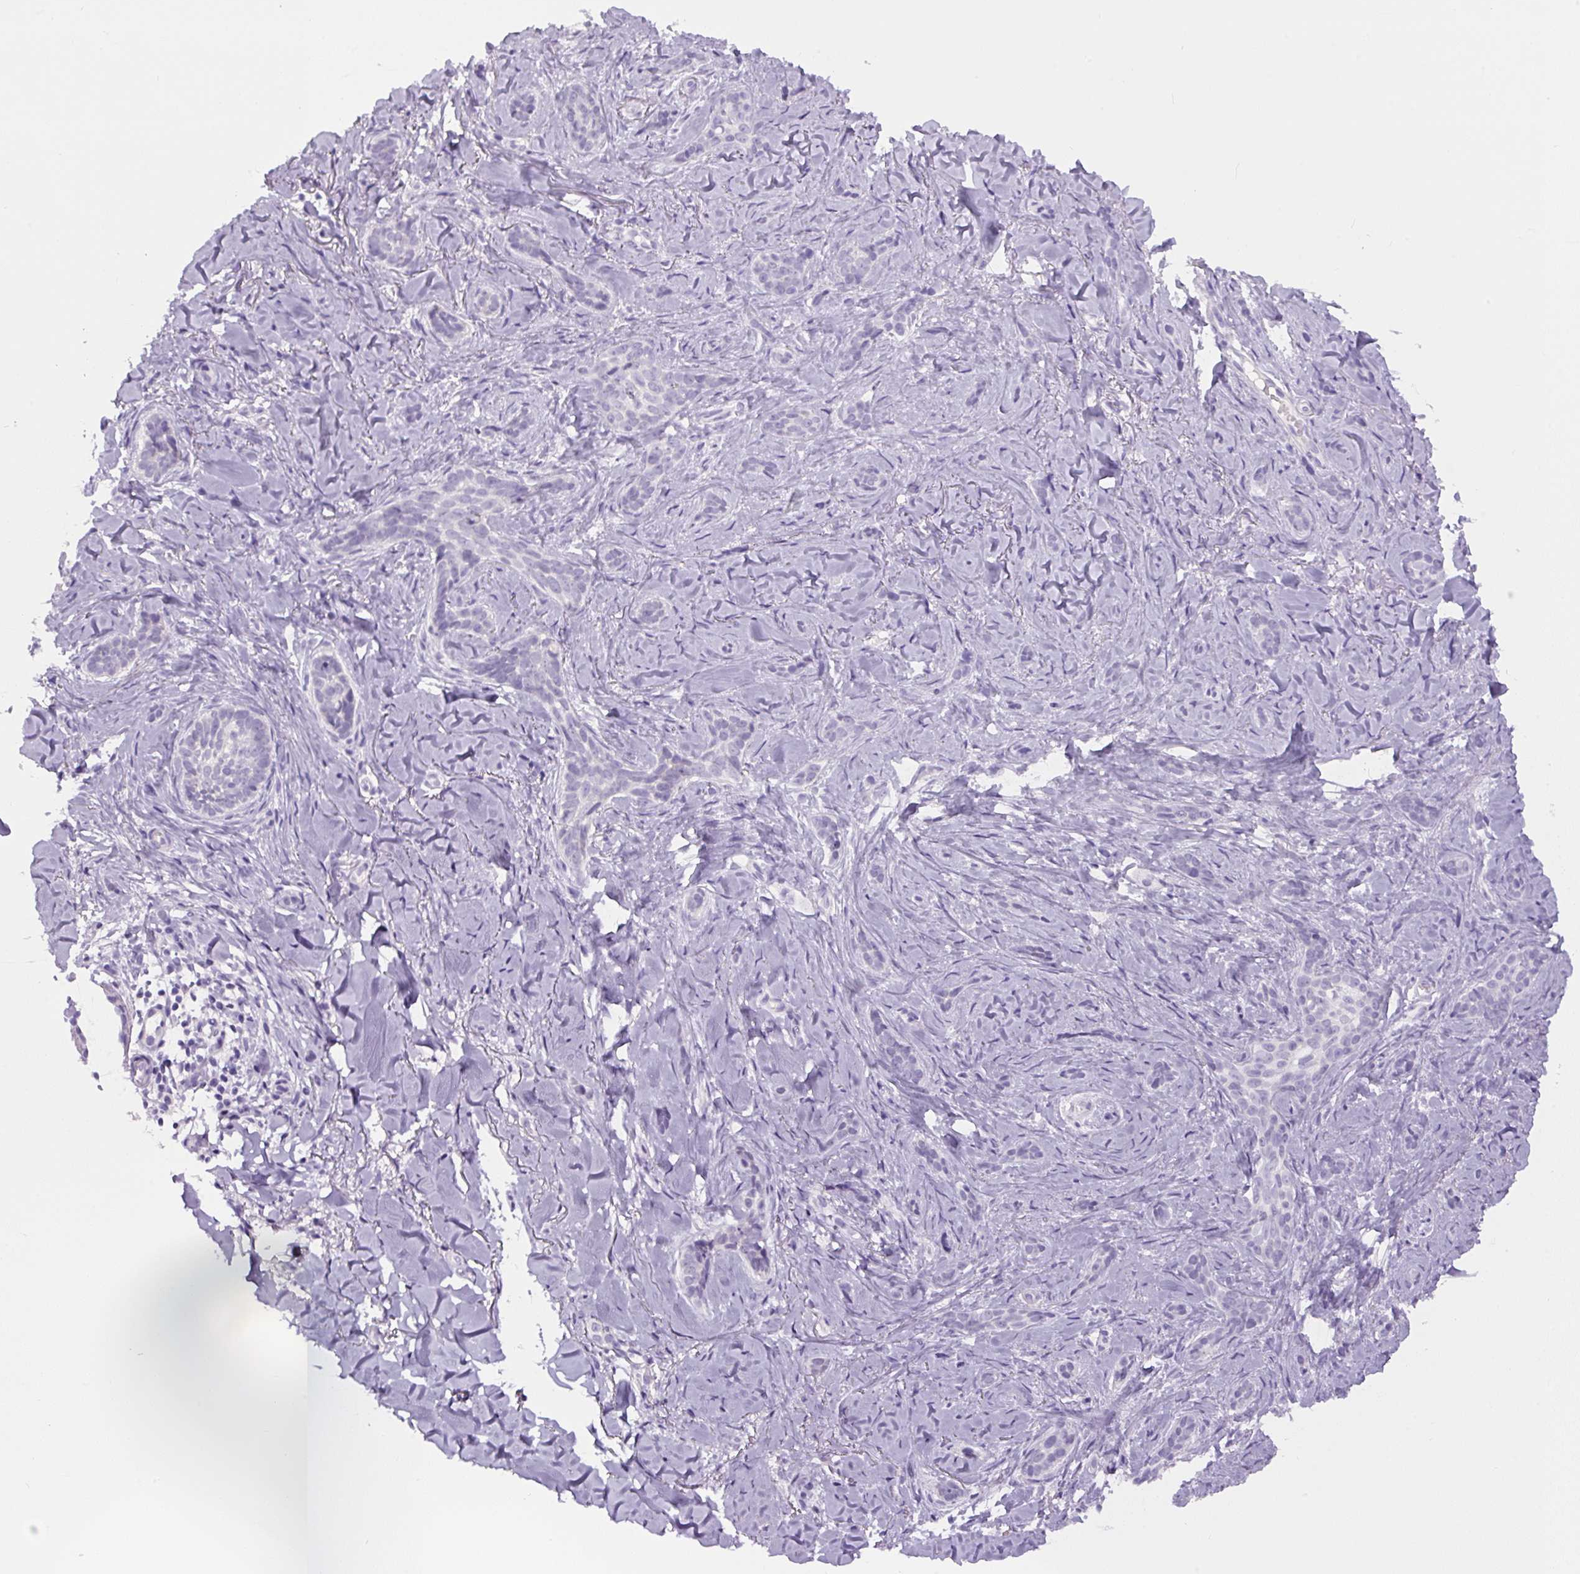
{"staining": {"intensity": "negative", "quantity": "none", "location": "none"}, "tissue": "skin cancer", "cell_type": "Tumor cells", "image_type": "cancer", "snomed": [{"axis": "morphology", "description": "Basal cell carcinoma"}, {"axis": "topography", "description": "Skin"}], "caption": "Basal cell carcinoma (skin) was stained to show a protein in brown. There is no significant staining in tumor cells.", "gene": "COL9A2", "patient": {"sex": "female", "age": 55}}